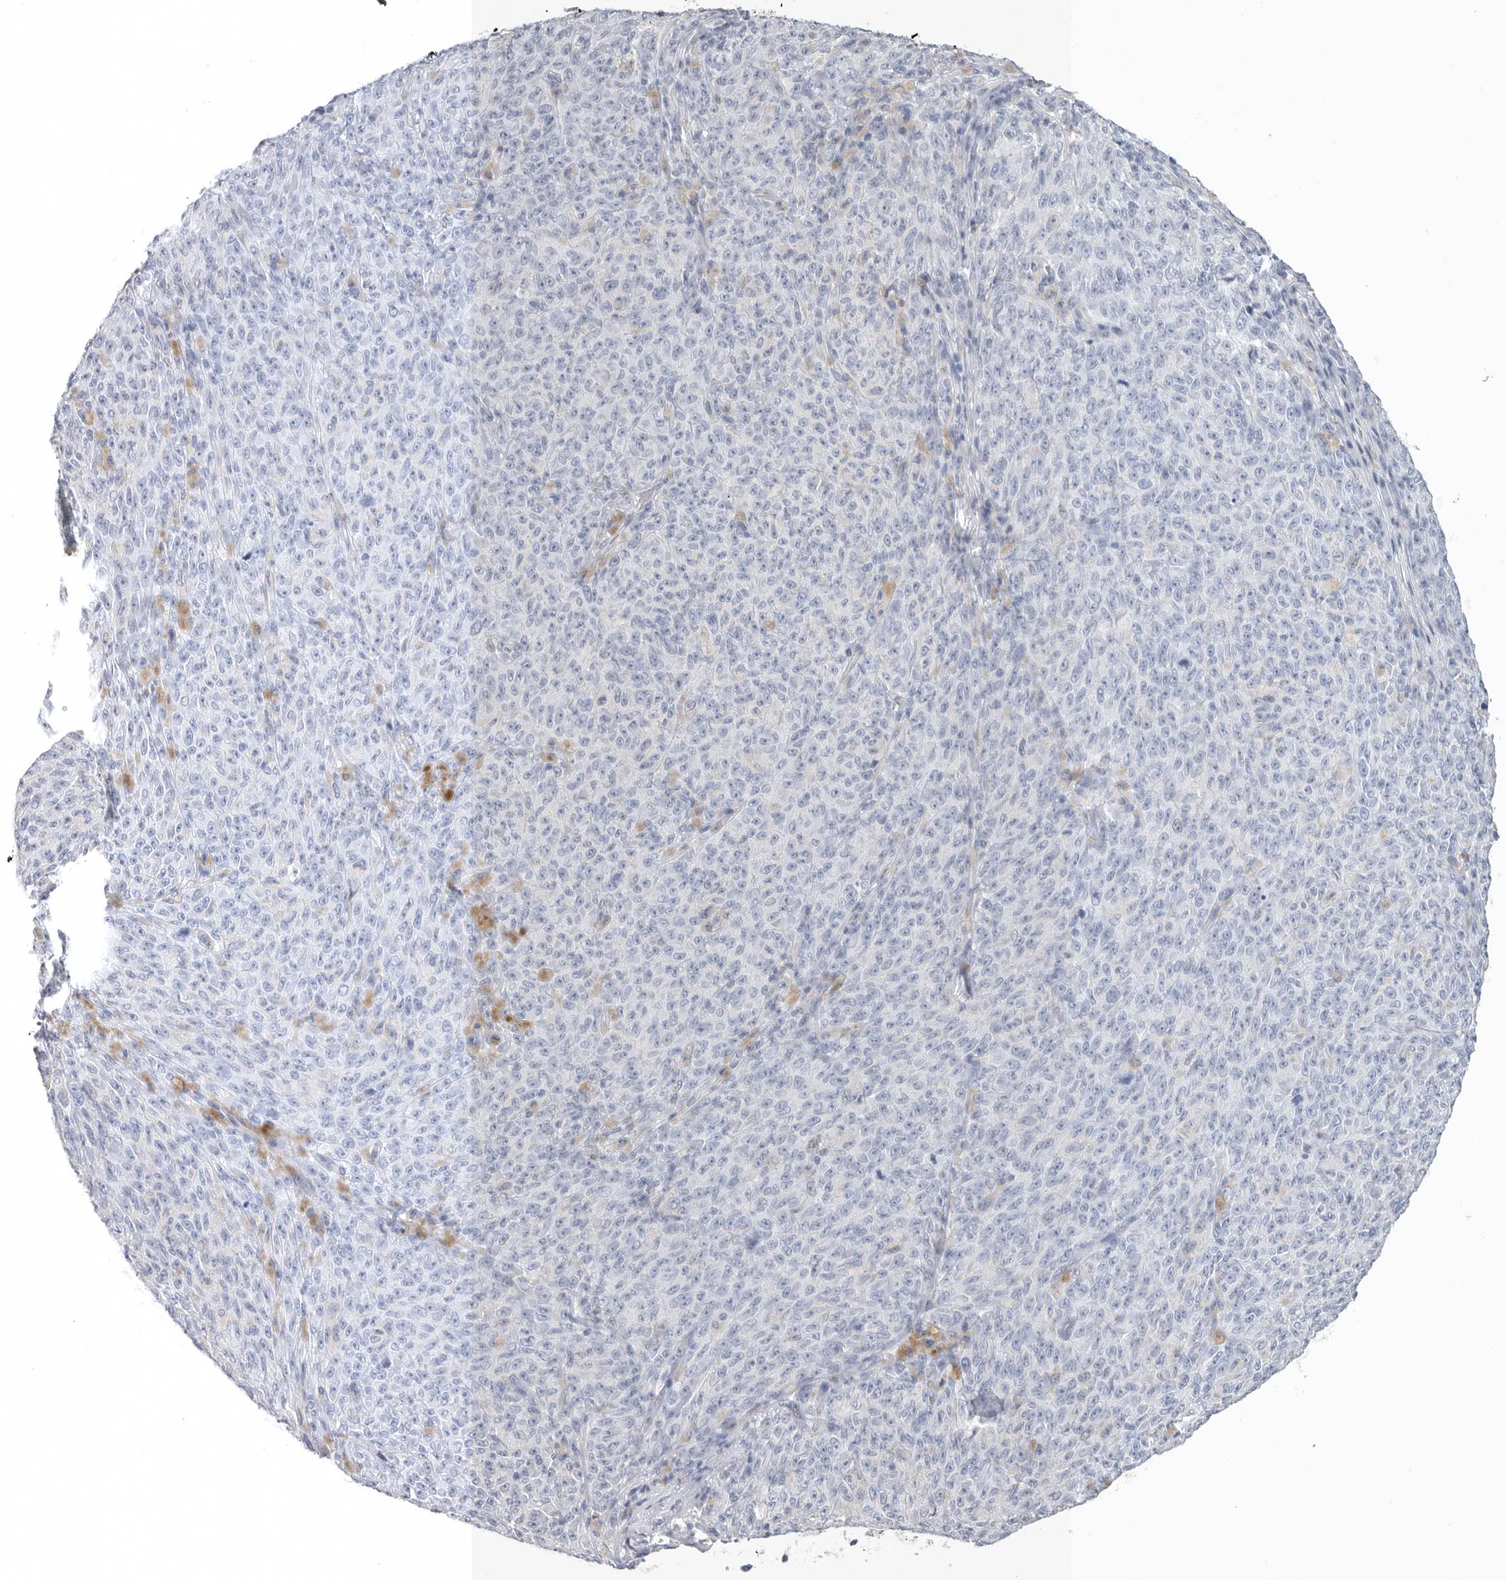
{"staining": {"intensity": "negative", "quantity": "none", "location": "none"}, "tissue": "melanoma", "cell_type": "Tumor cells", "image_type": "cancer", "snomed": [{"axis": "morphology", "description": "Malignant melanoma, NOS"}, {"axis": "topography", "description": "Skin"}], "caption": "Immunohistochemical staining of malignant melanoma demonstrates no significant staining in tumor cells.", "gene": "TIMP1", "patient": {"sex": "female", "age": 82}}